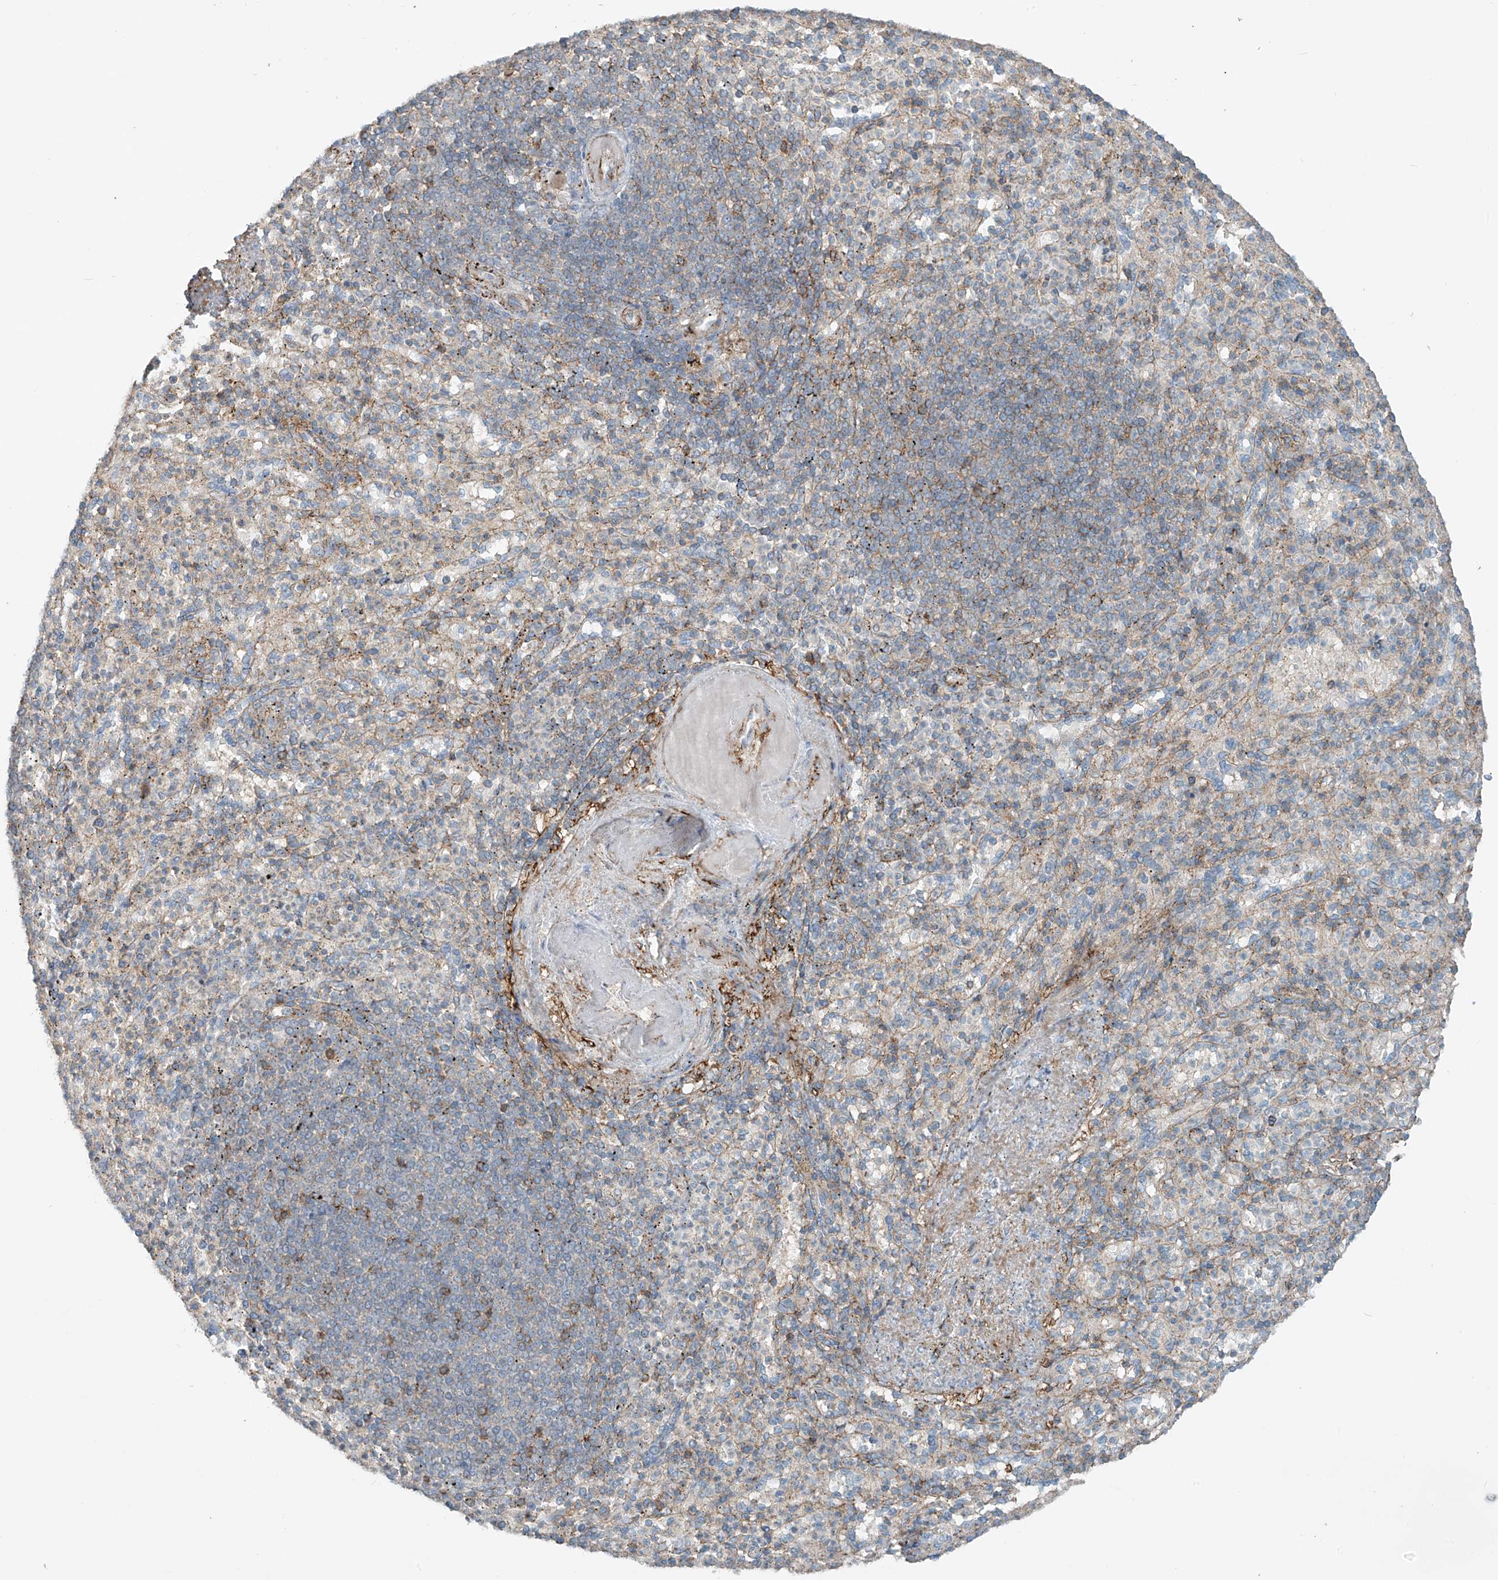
{"staining": {"intensity": "negative", "quantity": "none", "location": "none"}, "tissue": "spleen", "cell_type": "Cells in red pulp", "image_type": "normal", "snomed": [{"axis": "morphology", "description": "Normal tissue, NOS"}, {"axis": "topography", "description": "Spleen"}], "caption": "A high-resolution histopathology image shows immunohistochemistry staining of unremarkable spleen, which shows no significant staining in cells in red pulp. The staining was performed using DAB (3,3'-diaminobenzidine) to visualize the protein expression in brown, while the nuclei were stained in blue with hematoxylin (Magnification: 20x).", "gene": "SLC9A2", "patient": {"sex": "female", "age": 74}}